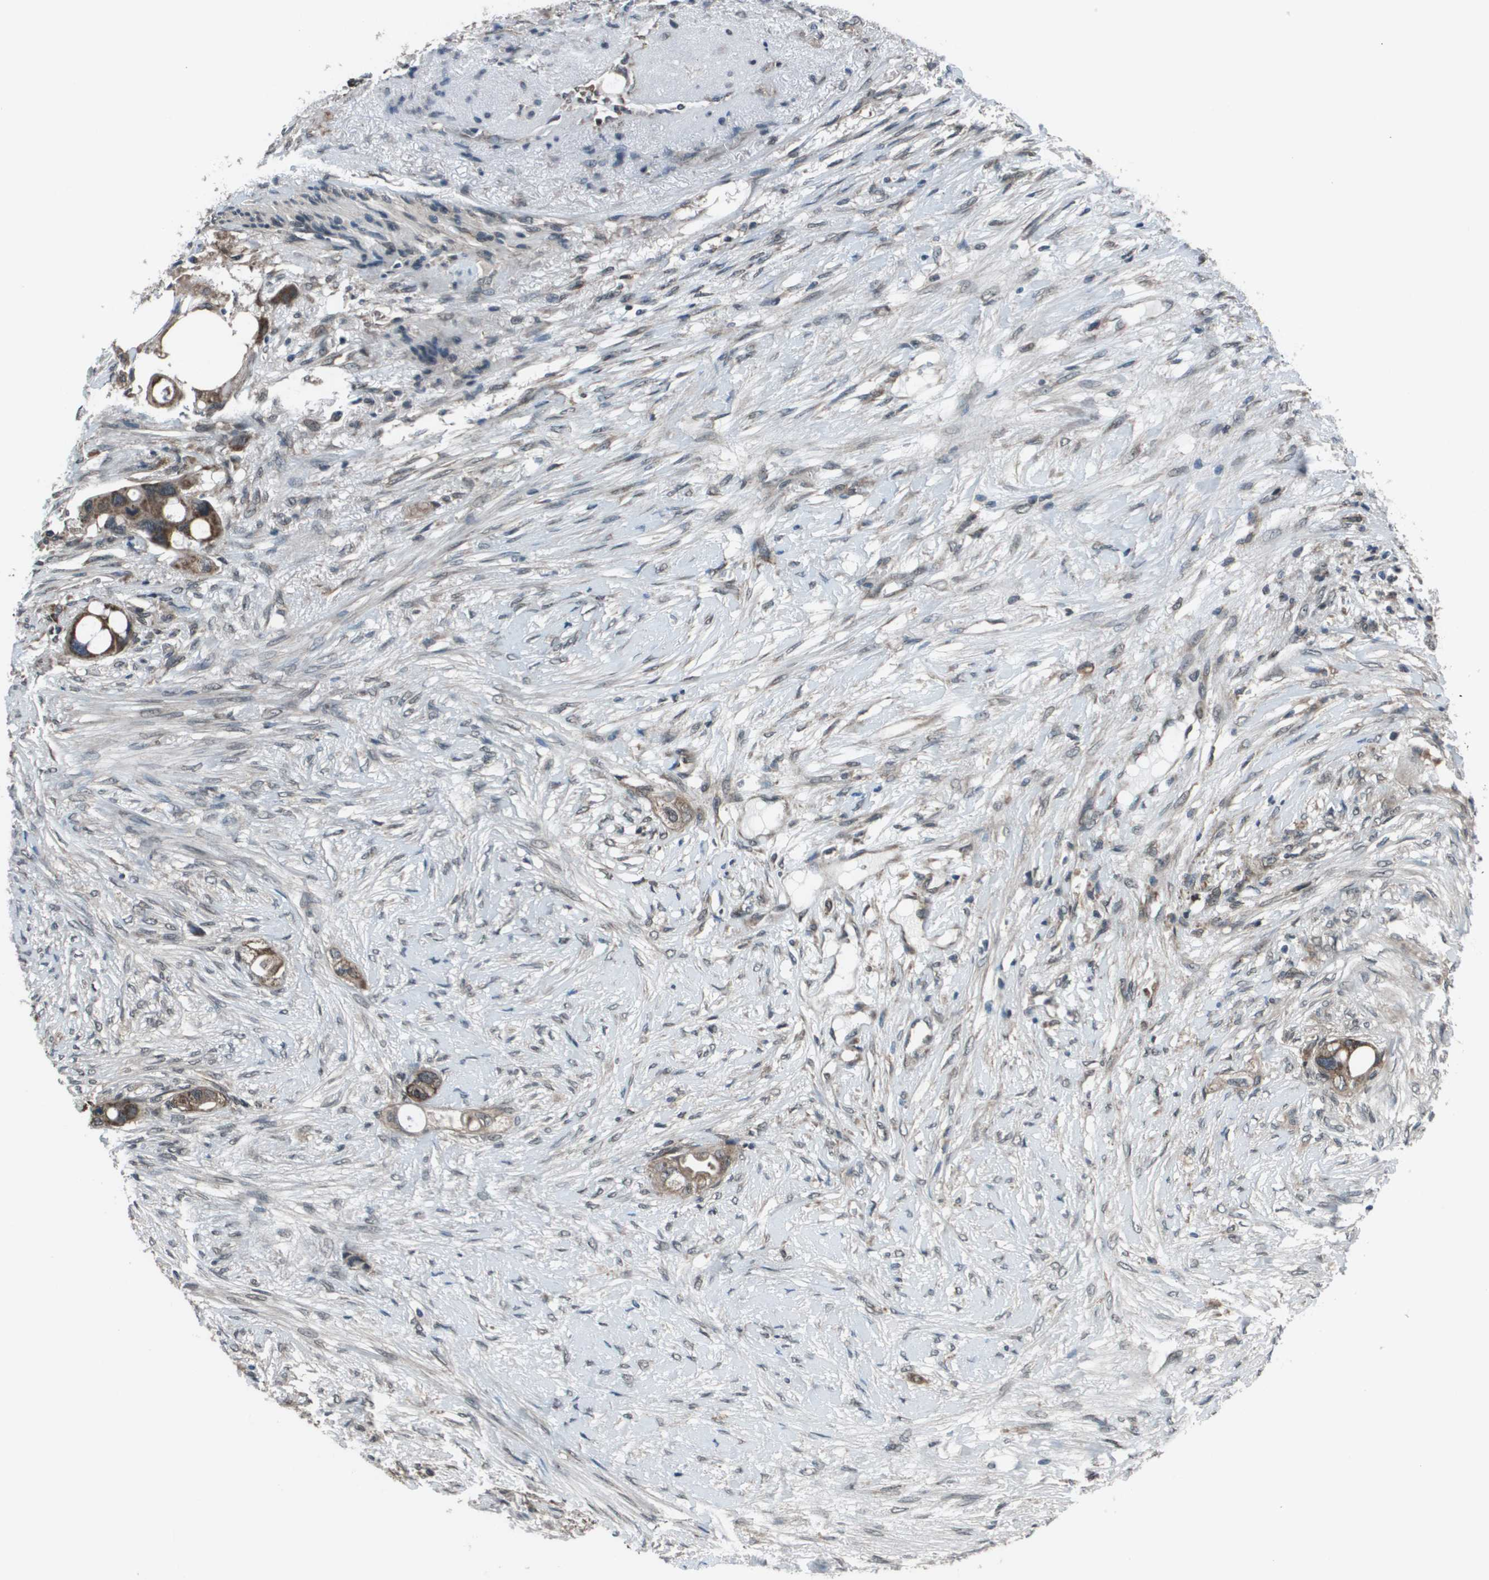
{"staining": {"intensity": "moderate", "quantity": ">75%", "location": "cytoplasmic/membranous"}, "tissue": "colorectal cancer", "cell_type": "Tumor cells", "image_type": "cancer", "snomed": [{"axis": "morphology", "description": "Adenocarcinoma, NOS"}, {"axis": "topography", "description": "Colon"}], "caption": "Immunohistochemistry of colorectal cancer (adenocarcinoma) reveals medium levels of moderate cytoplasmic/membranous staining in approximately >75% of tumor cells.", "gene": "PPFIA1", "patient": {"sex": "female", "age": 57}}